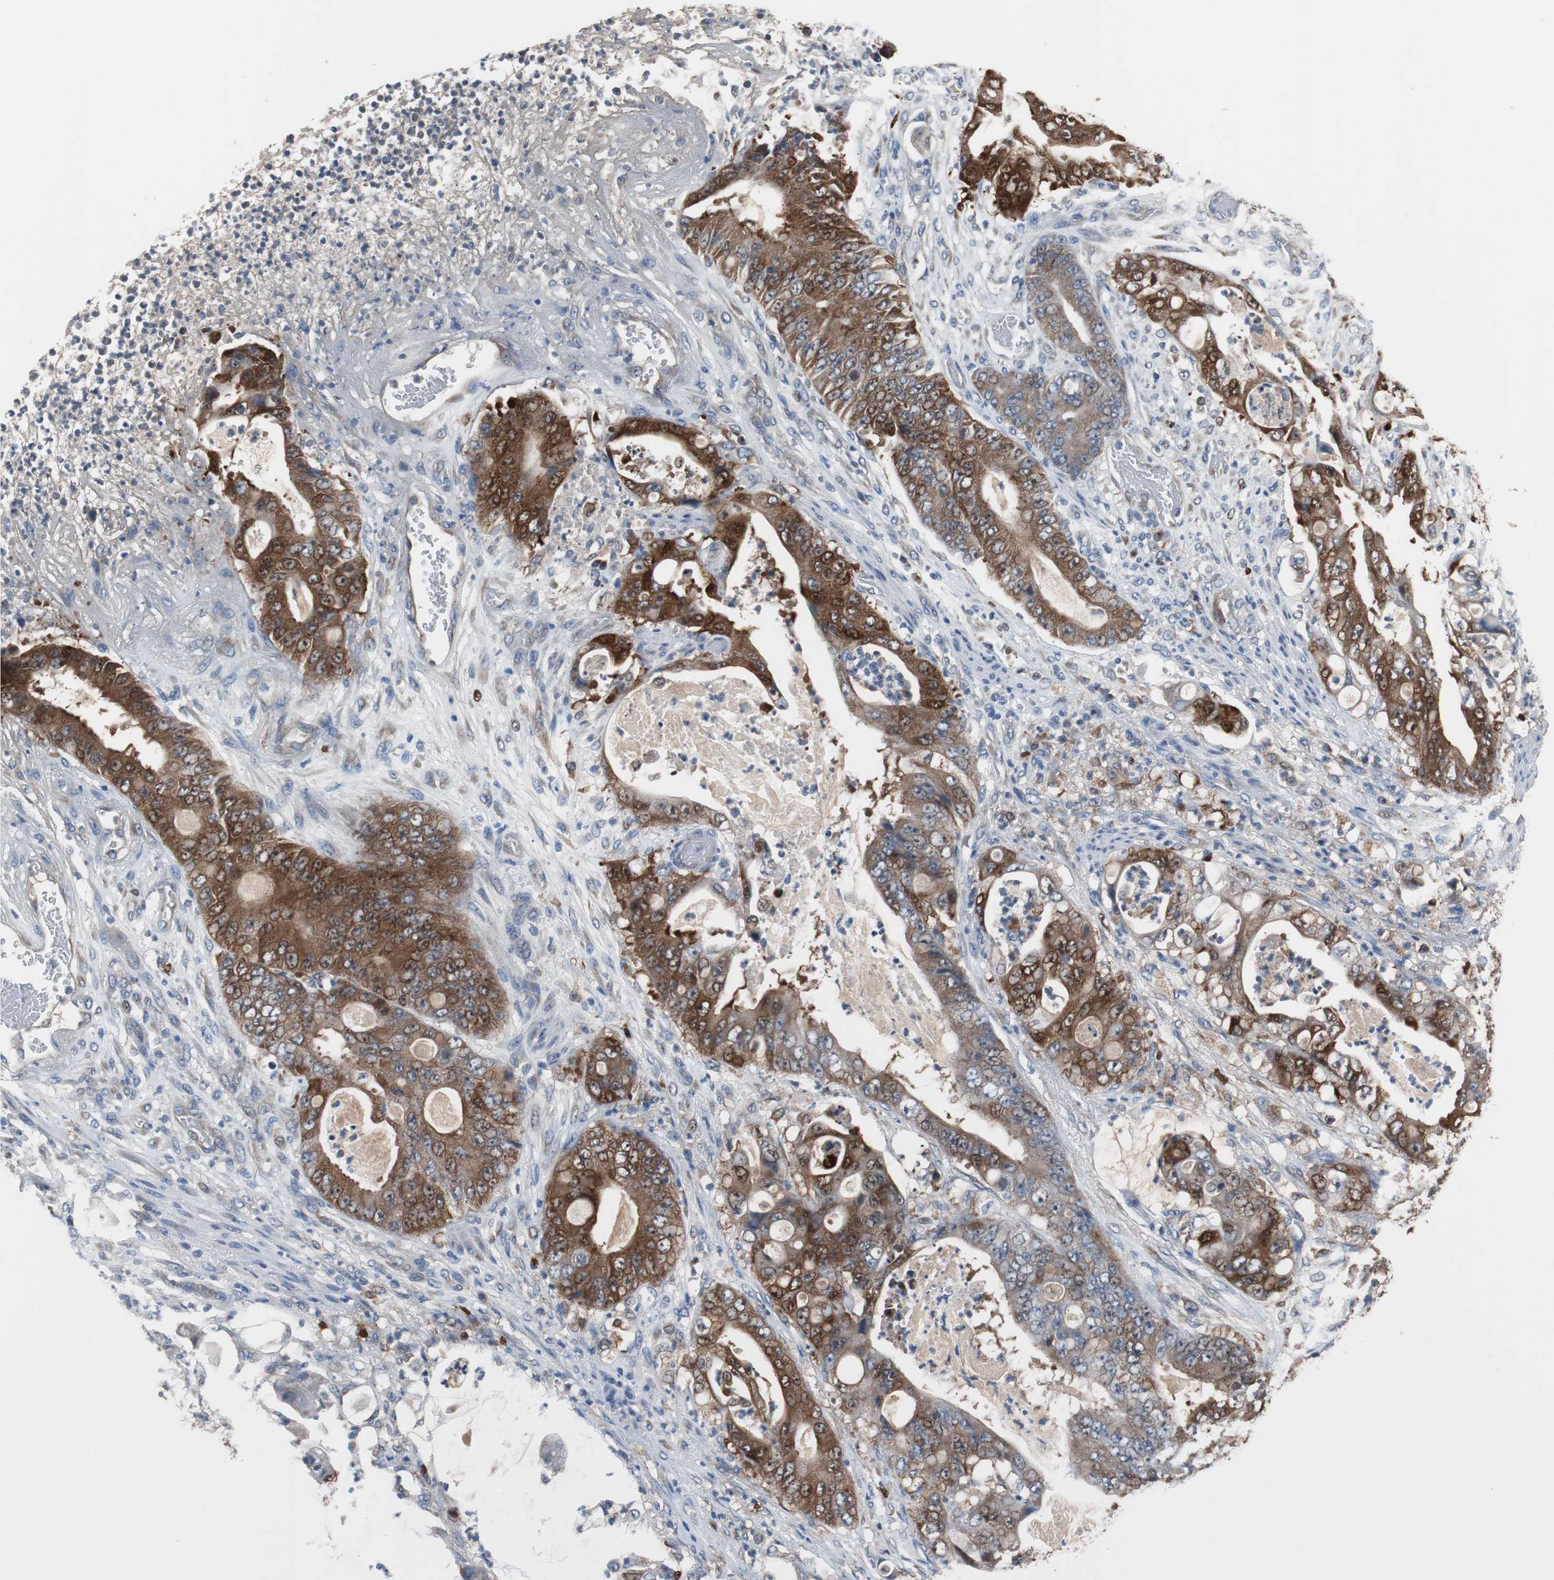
{"staining": {"intensity": "strong", "quantity": ">75%", "location": "cytoplasmic/membranous,nuclear"}, "tissue": "stomach cancer", "cell_type": "Tumor cells", "image_type": "cancer", "snomed": [{"axis": "morphology", "description": "Adenocarcinoma, NOS"}, {"axis": "topography", "description": "Stomach"}], "caption": "IHC staining of stomach adenocarcinoma, which displays high levels of strong cytoplasmic/membranous and nuclear expression in approximately >75% of tumor cells indicating strong cytoplasmic/membranous and nuclear protein positivity. The staining was performed using DAB (brown) for protein detection and nuclei were counterstained in hematoxylin (blue).", "gene": "CALB2", "patient": {"sex": "female", "age": 73}}